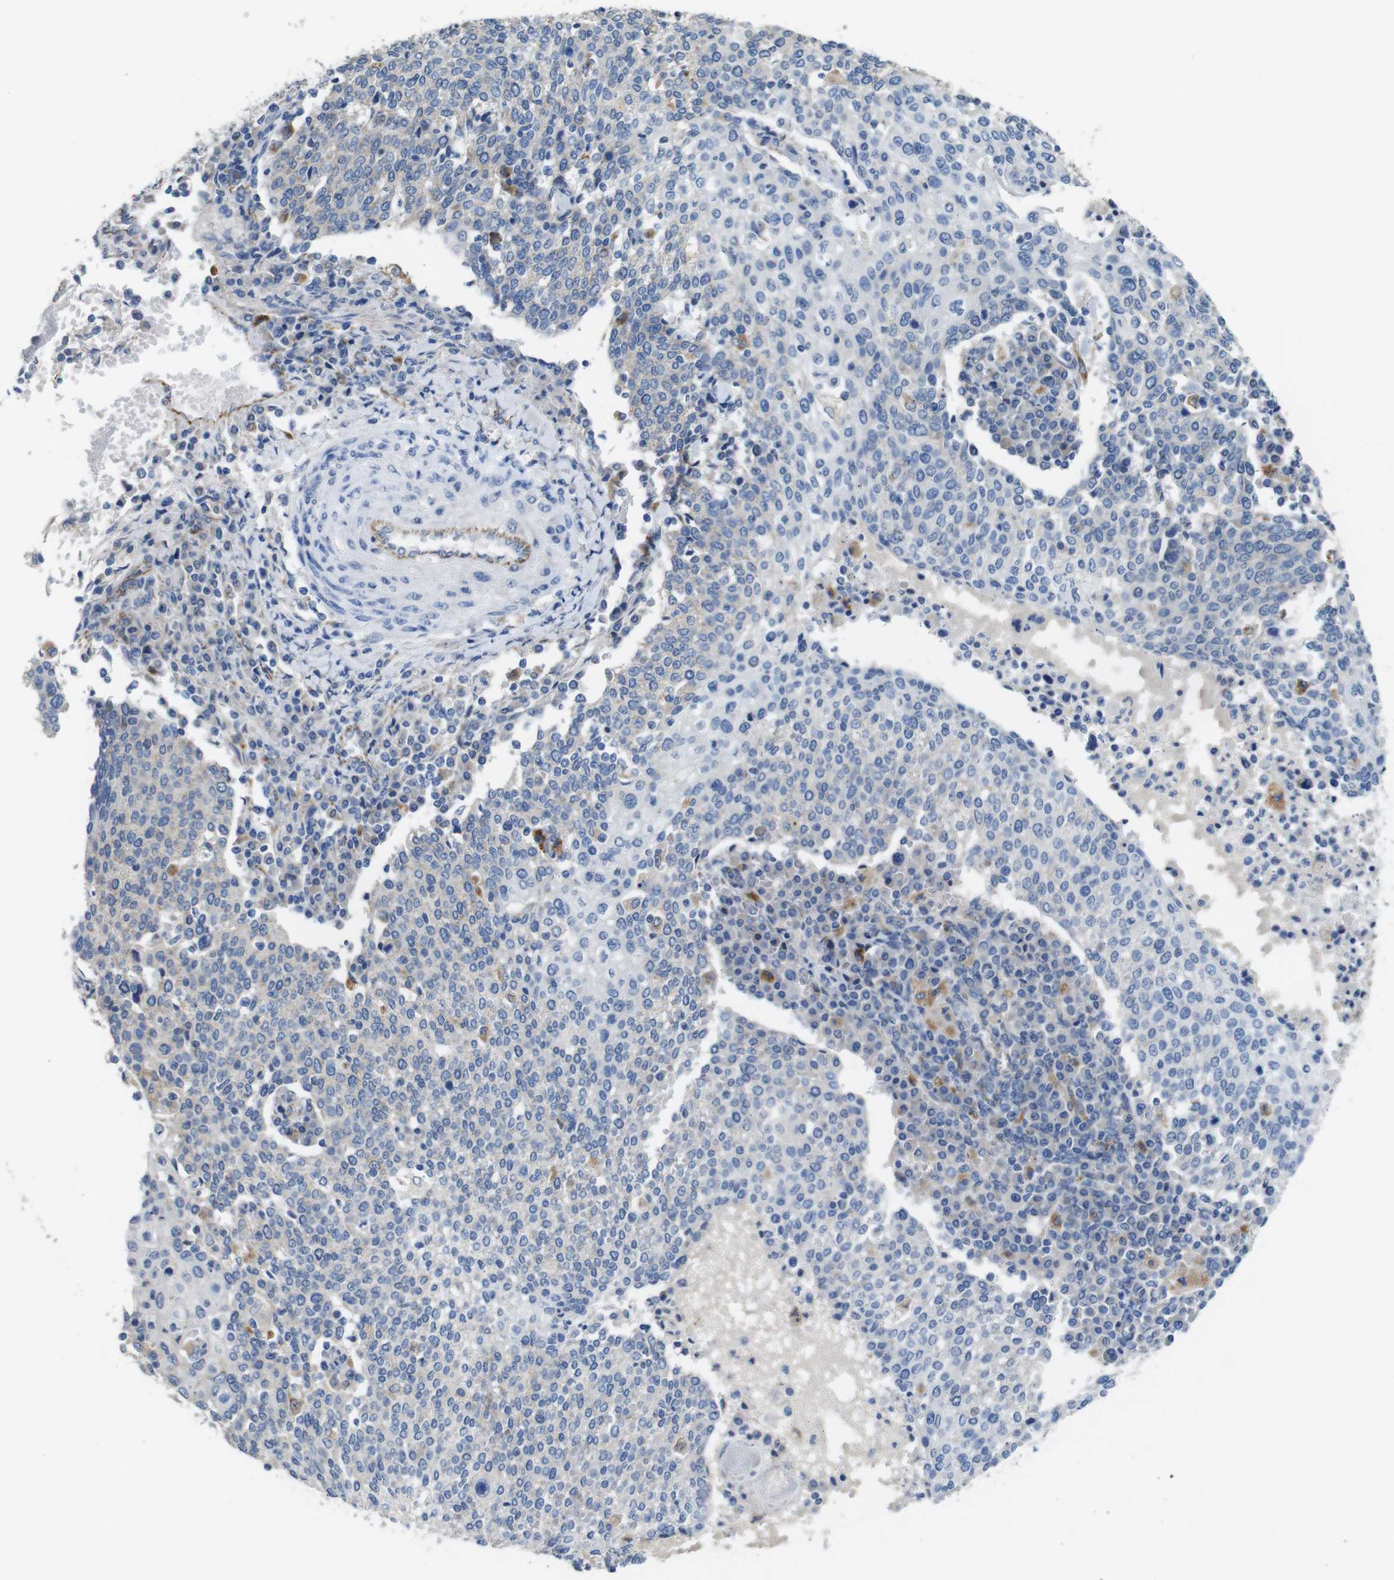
{"staining": {"intensity": "negative", "quantity": "none", "location": "none"}, "tissue": "cervical cancer", "cell_type": "Tumor cells", "image_type": "cancer", "snomed": [{"axis": "morphology", "description": "Squamous cell carcinoma, NOS"}, {"axis": "topography", "description": "Cervix"}], "caption": "A high-resolution image shows immunohistochemistry (IHC) staining of cervical squamous cell carcinoma, which reveals no significant positivity in tumor cells.", "gene": "NHLRC3", "patient": {"sex": "female", "age": 40}}